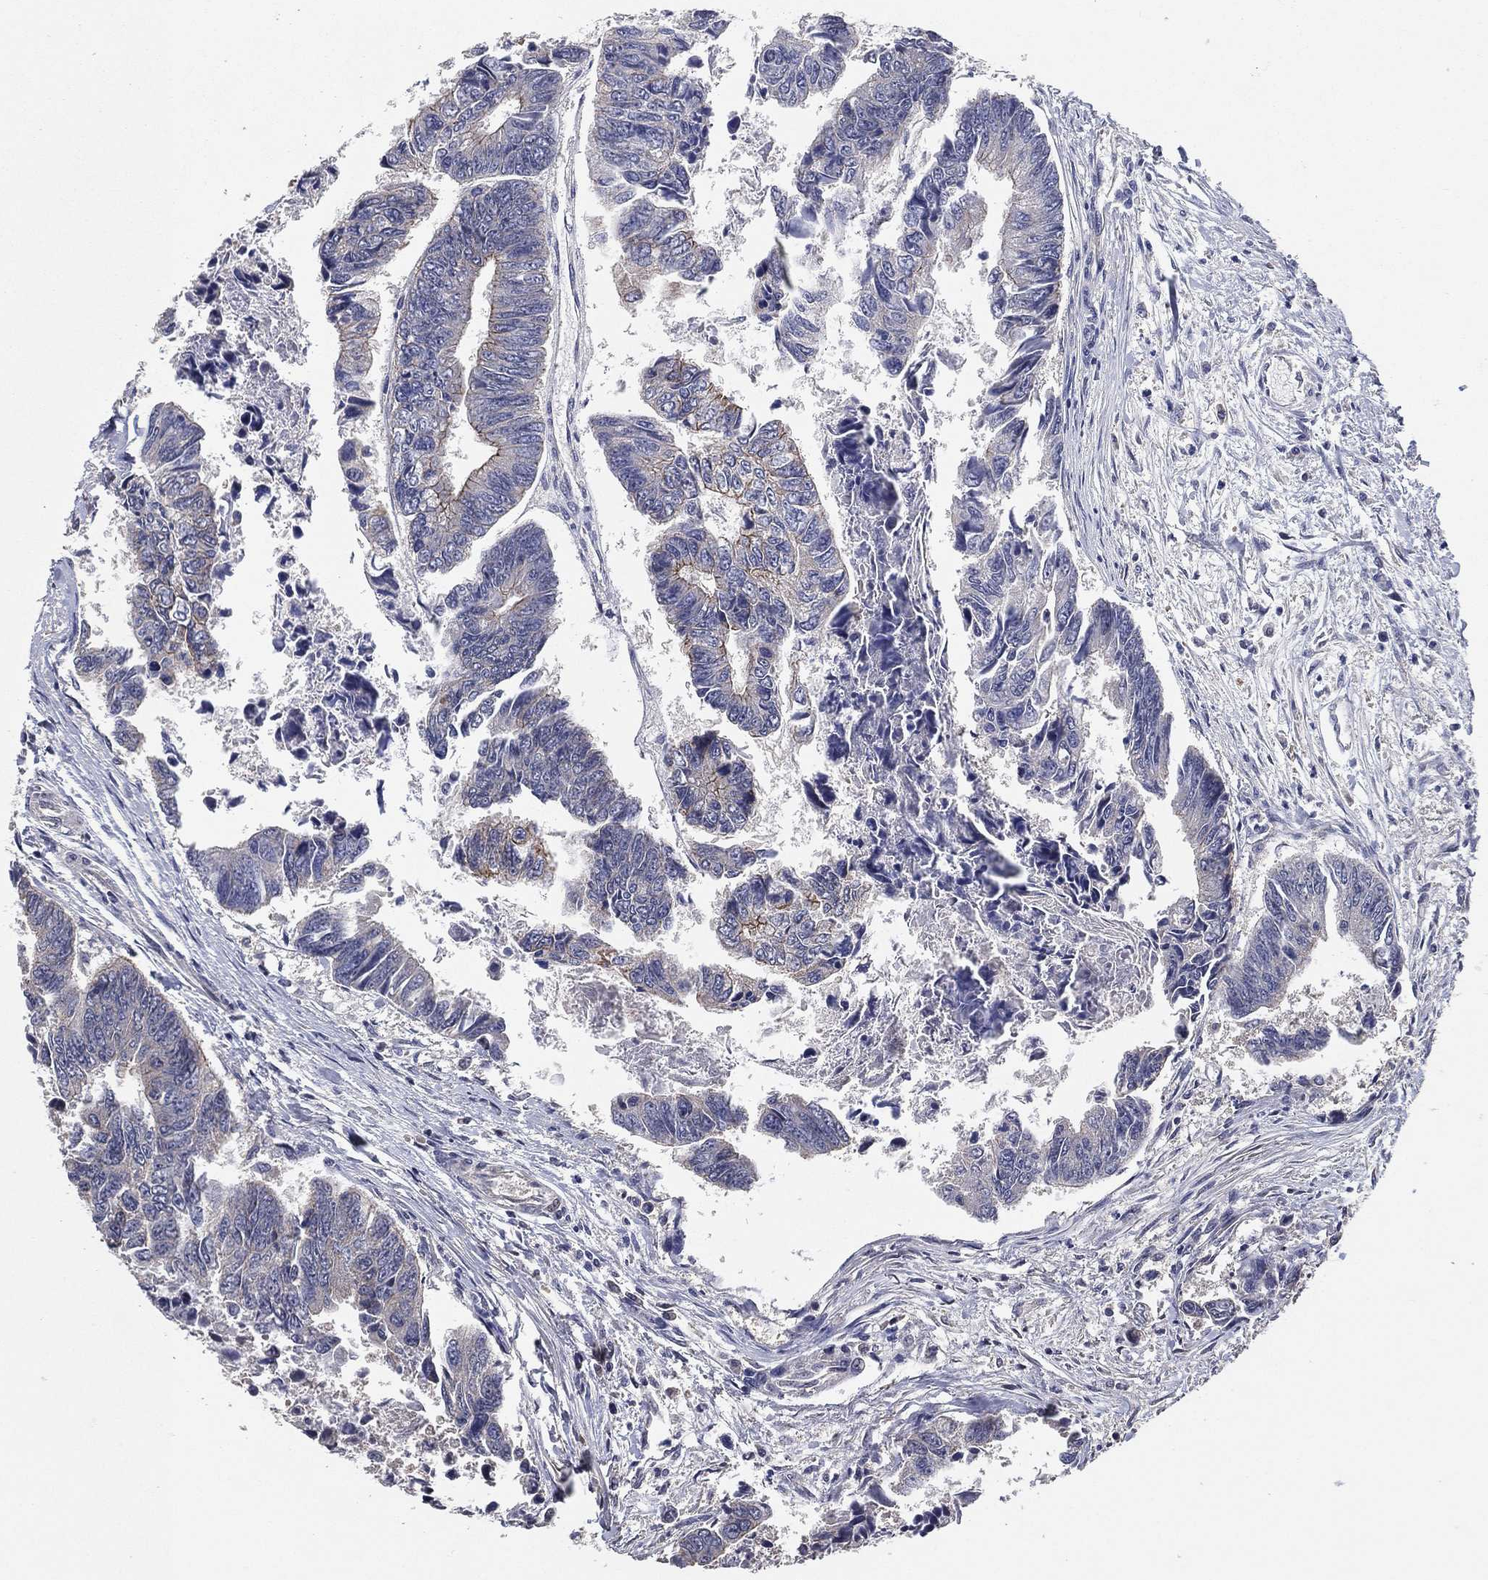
{"staining": {"intensity": "weak", "quantity": "<25%", "location": "cytoplasmic/membranous"}, "tissue": "colorectal cancer", "cell_type": "Tumor cells", "image_type": "cancer", "snomed": [{"axis": "morphology", "description": "Adenocarcinoma, NOS"}, {"axis": "topography", "description": "Colon"}], "caption": "A high-resolution photomicrograph shows immunohistochemistry staining of colorectal adenocarcinoma, which demonstrates no significant staining in tumor cells.", "gene": "PCNT", "patient": {"sex": "female", "age": 65}}